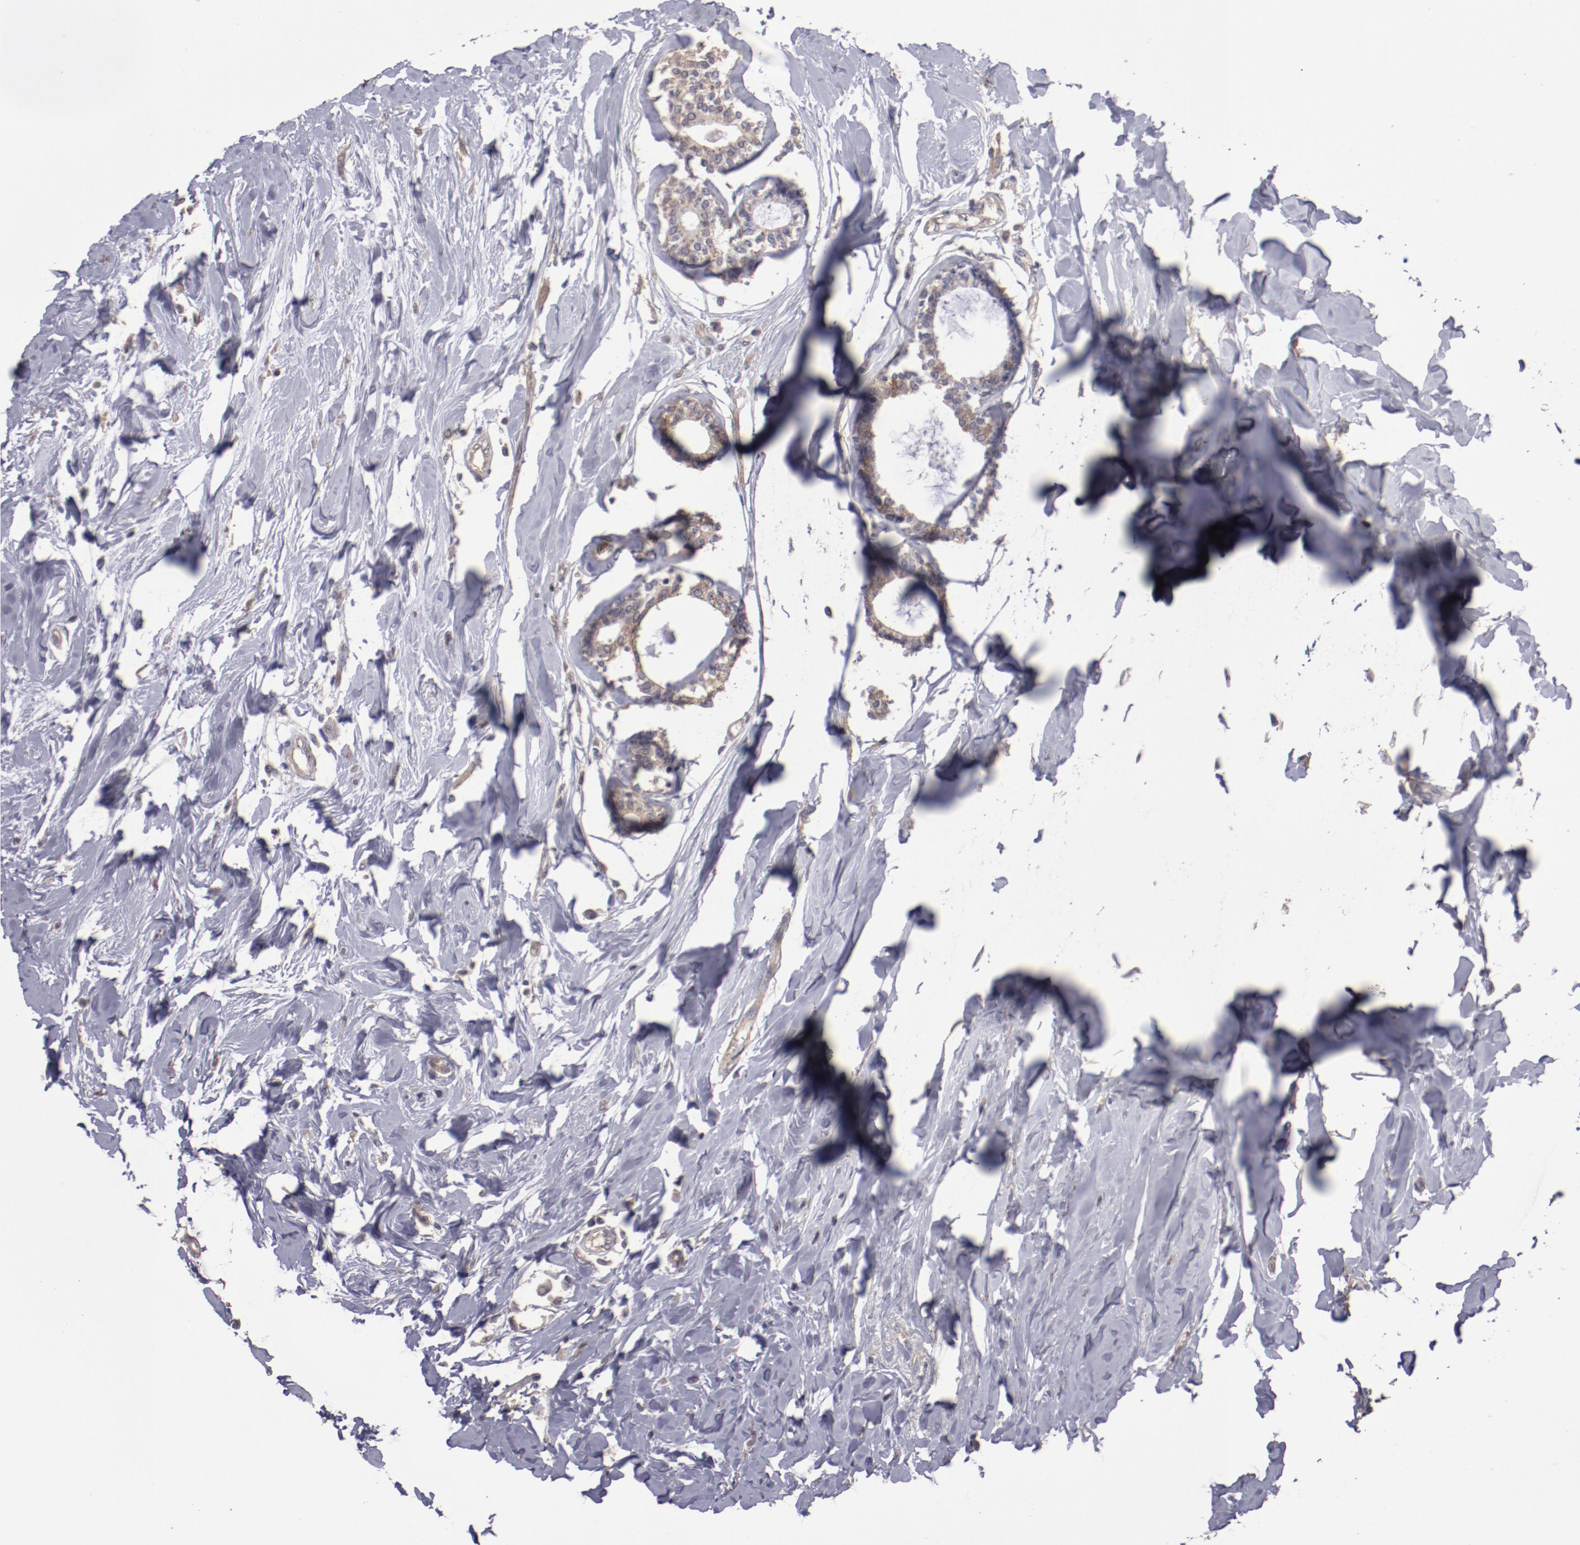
{"staining": {"intensity": "weak", "quantity": ">75%", "location": "cytoplasmic/membranous"}, "tissue": "breast cancer", "cell_type": "Tumor cells", "image_type": "cancer", "snomed": [{"axis": "morphology", "description": "Lobular carcinoma"}, {"axis": "topography", "description": "Breast"}], "caption": "Tumor cells demonstrate low levels of weak cytoplasmic/membranous positivity in about >75% of cells in human breast lobular carcinoma.", "gene": "FAT1", "patient": {"sex": "female", "age": 51}}